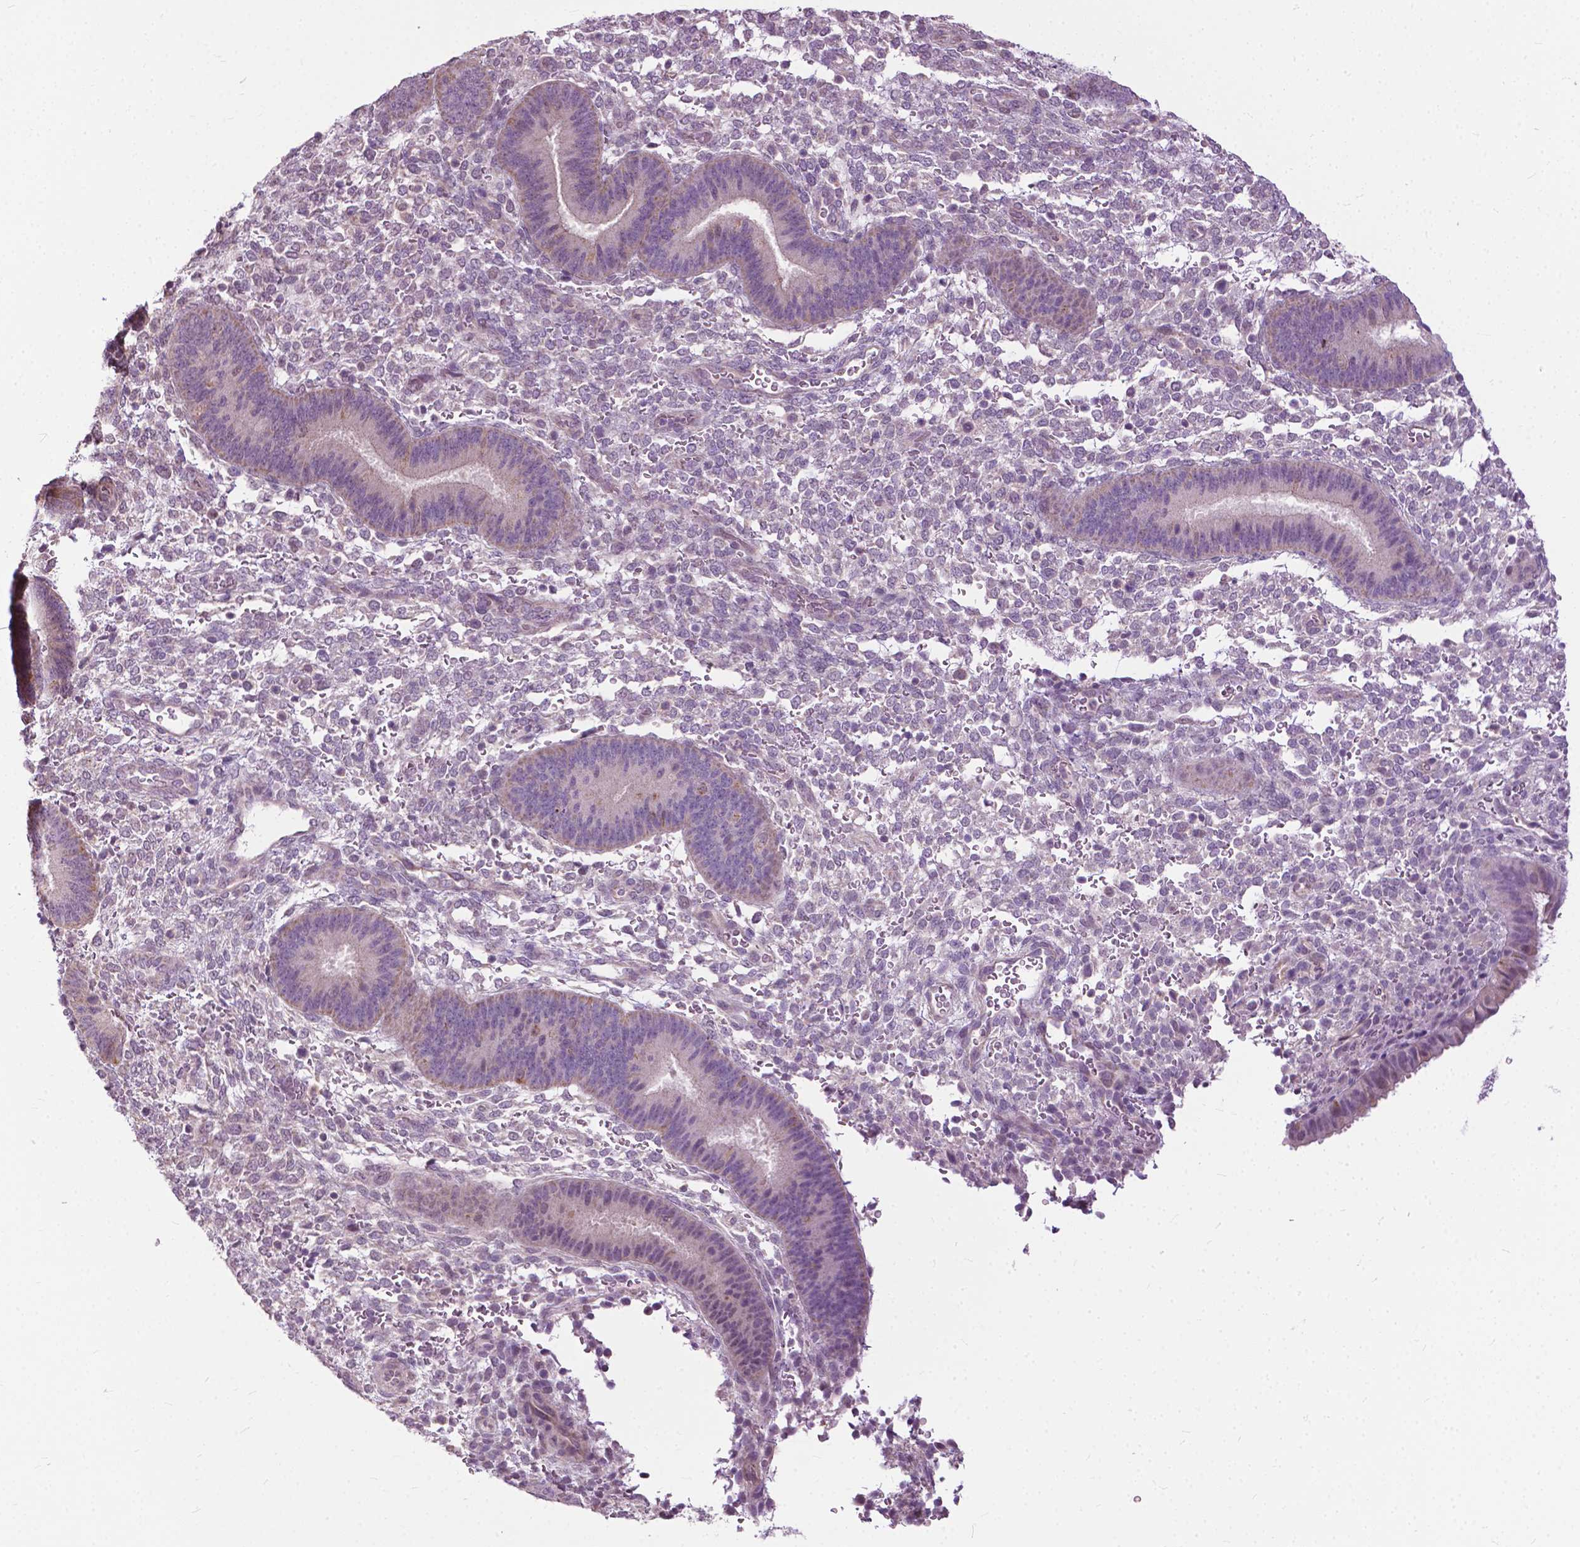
{"staining": {"intensity": "negative", "quantity": "none", "location": "none"}, "tissue": "endometrium", "cell_type": "Cells in endometrial stroma", "image_type": "normal", "snomed": [{"axis": "morphology", "description": "Normal tissue, NOS"}, {"axis": "topography", "description": "Endometrium"}], "caption": "Endometrium stained for a protein using immunohistochemistry (IHC) displays no positivity cells in endometrial stroma.", "gene": "TTC9B", "patient": {"sex": "female", "age": 39}}